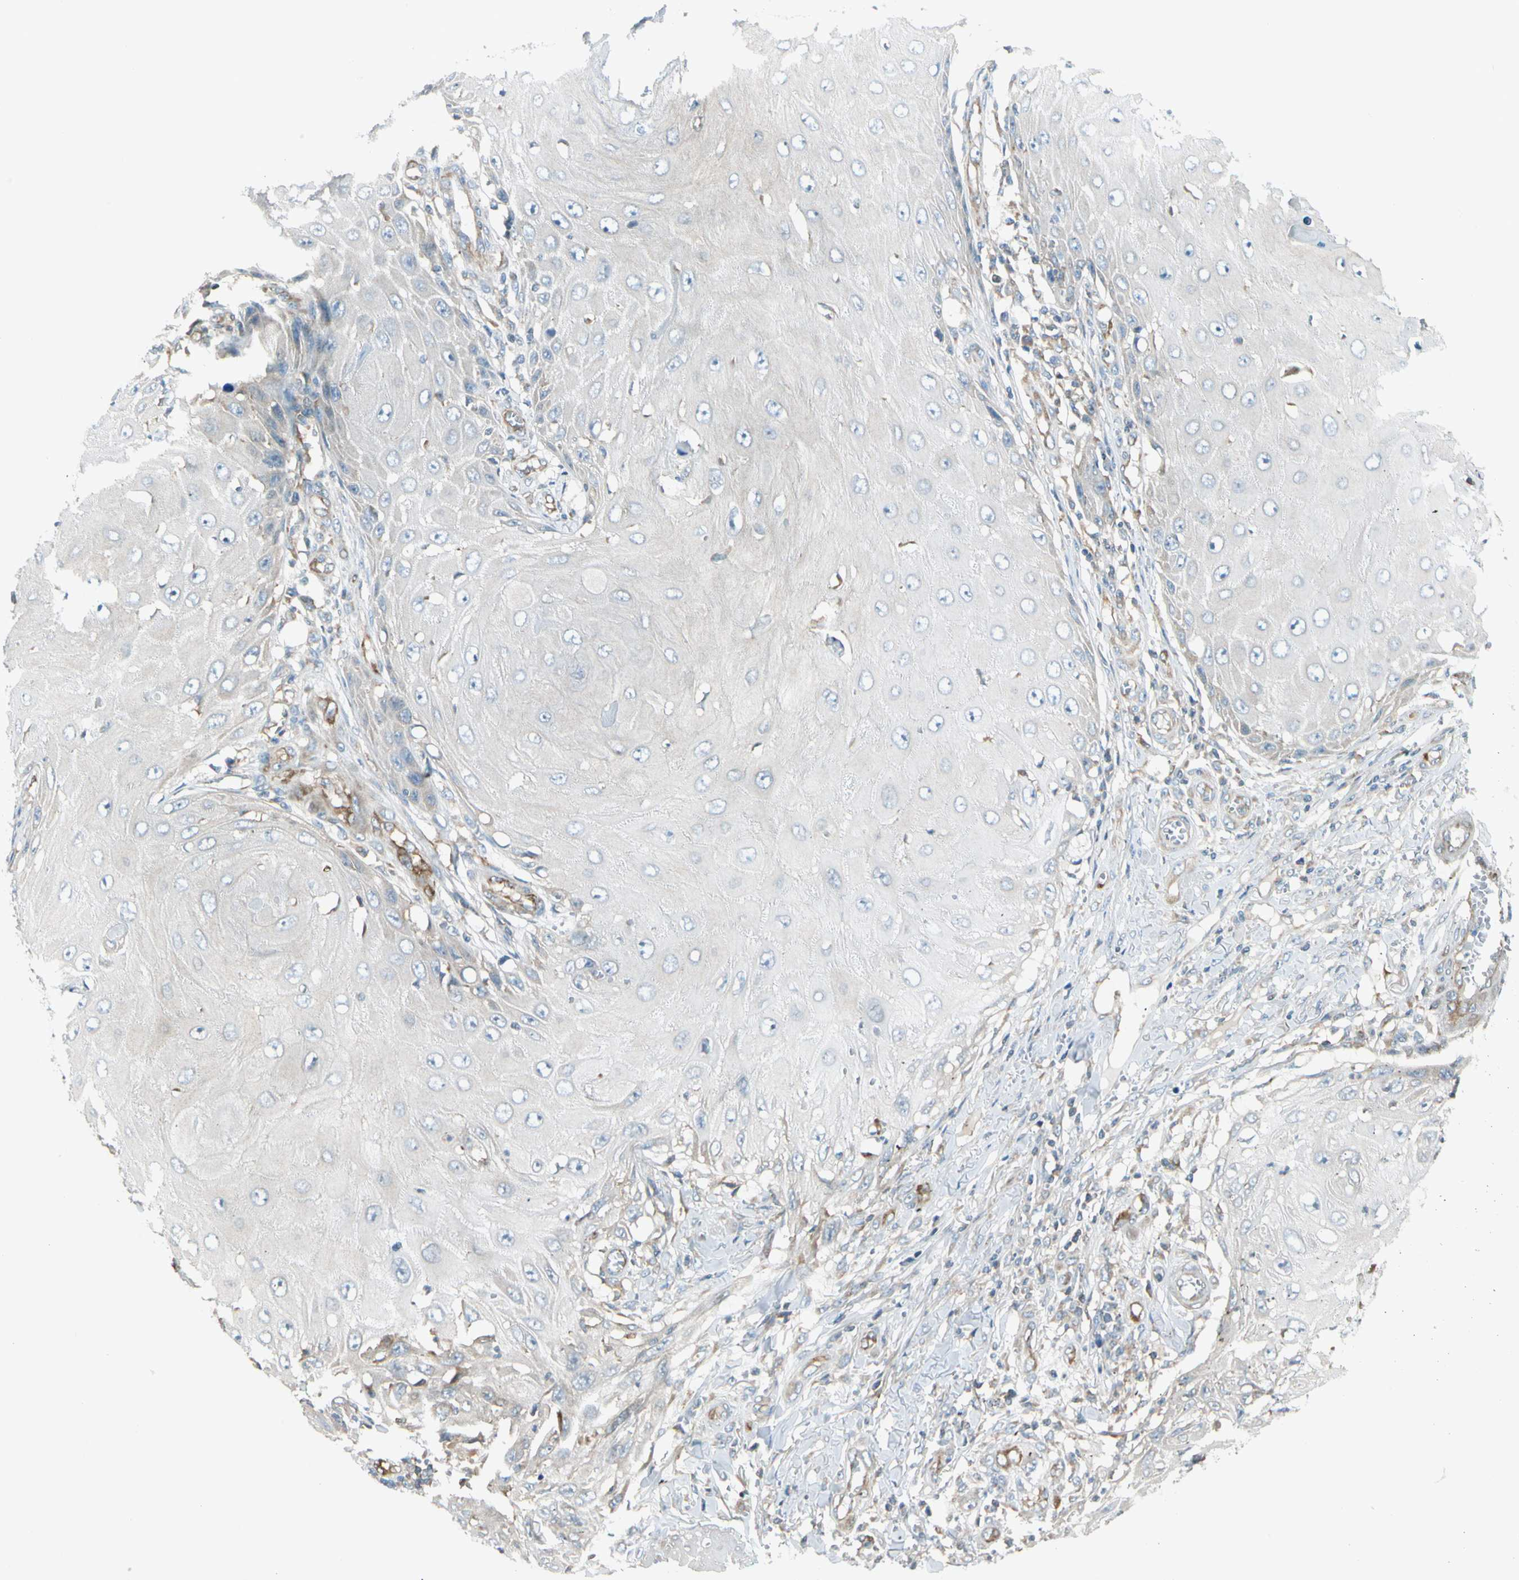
{"staining": {"intensity": "negative", "quantity": "none", "location": "none"}, "tissue": "skin cancer", "cell_type": "Tumor cells", "image_type": "cancer", "snomed": [{"axis": "morphology", "description": "Squamous cell carcinoma, NOS"}, {"axis": "topography", "description": "Skin"}], "caption": "Immunohistochemical staining of human skin cancer (squamous cell carcinoma) displays no significant staining in tumor cells.", "gene": "TRIO", "patient": {"sex": "female", "age": 73}}